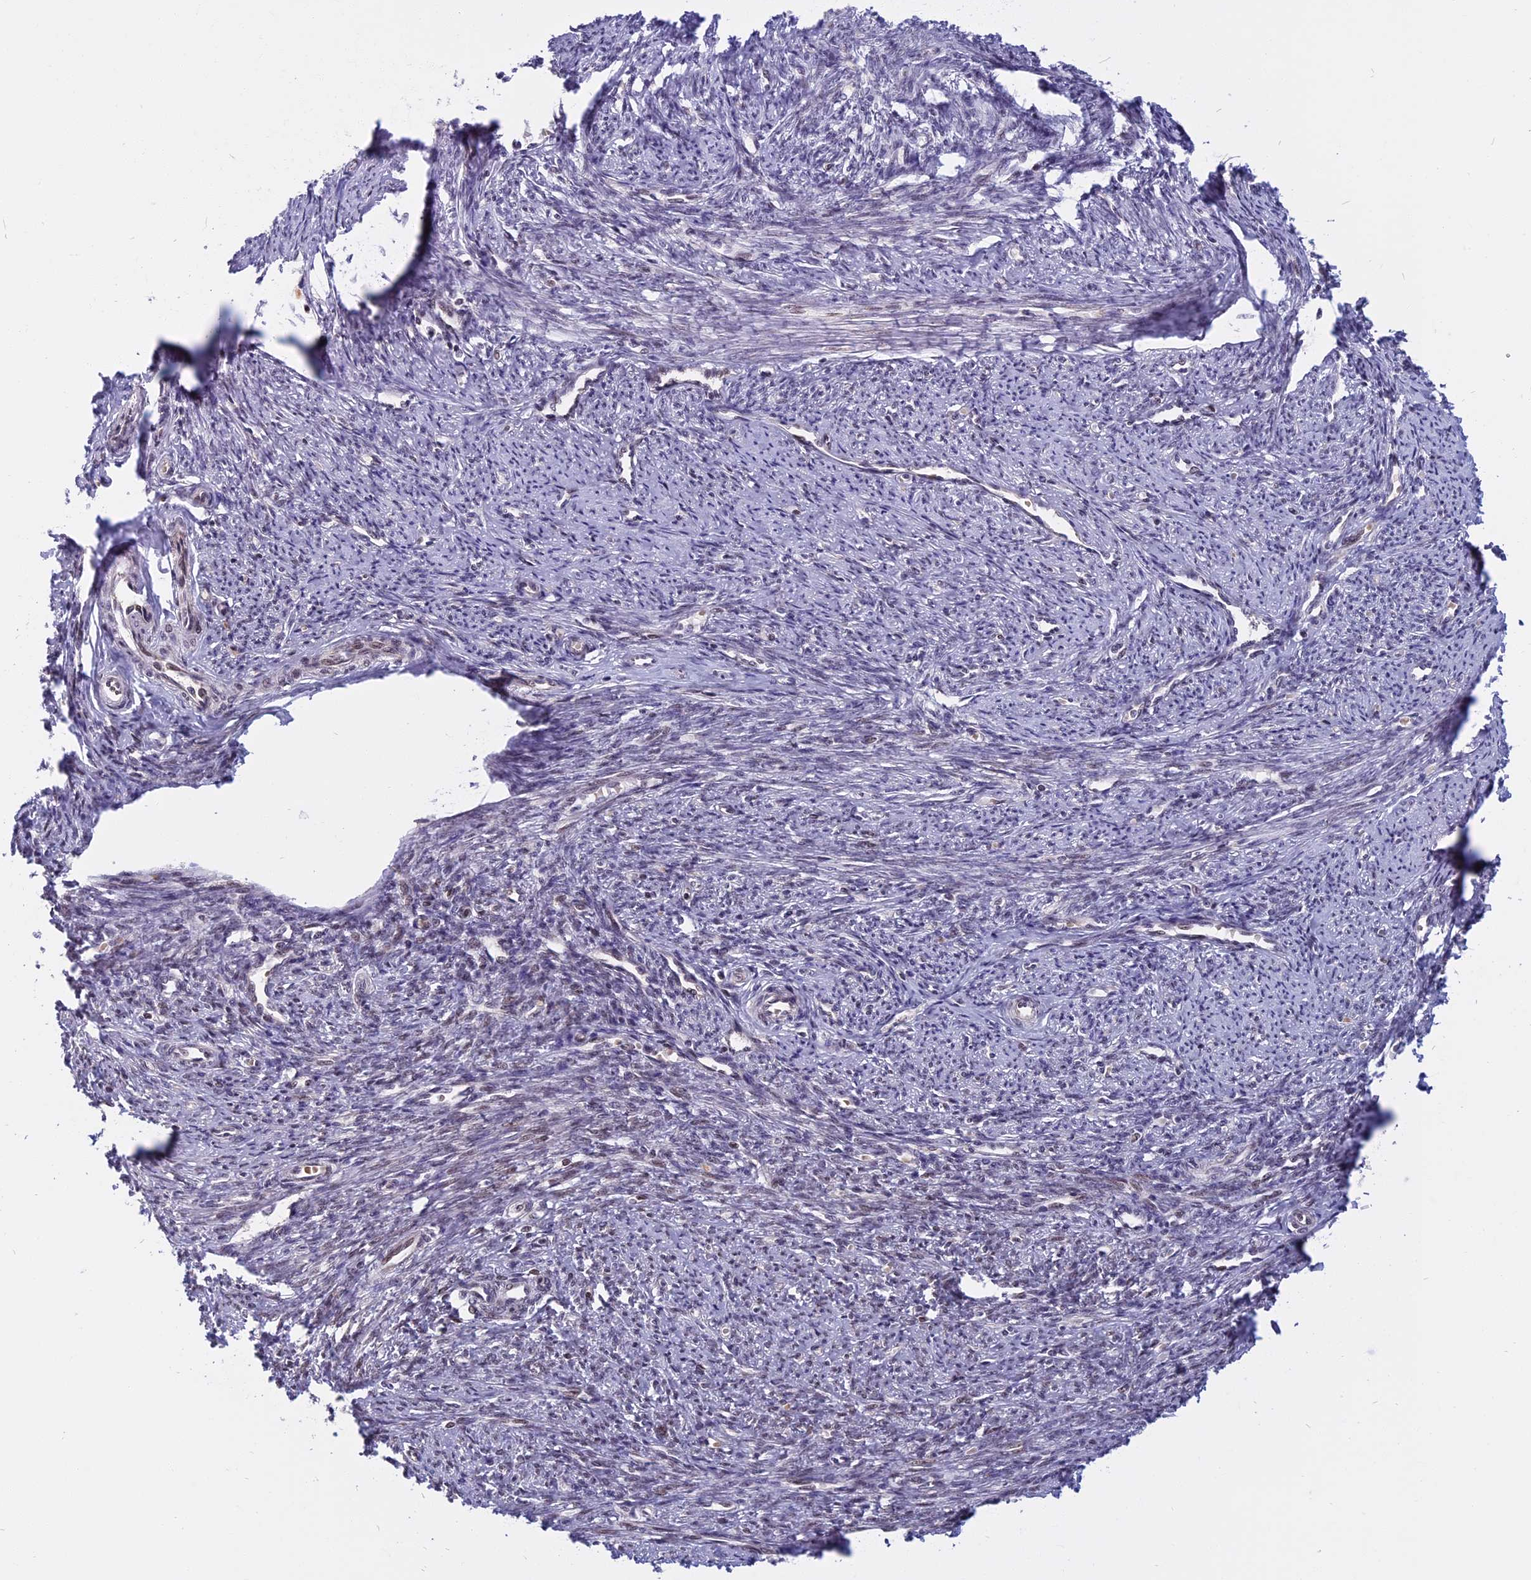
{"staining": {"intensity": "weak", "quantity": "25%-75%", "location": "nuclear"}, "tissue": "smooth muscle", "cell_type": "Smooth muscle cells", "image_type": "normal", "snomed": [{"axis": "morphology", "description": "Normal tissue, NOS"}, {"axis": "topography", "description": "Smooth muscle"}, {"axis": "topography", "description": "Uterus"}], "caption": "Immunohistochemical staining of normal smooth muscle reveals weak nuclear protein staining in about 25%-75% of smooth muscle cells.", "gene": "CCDC113", "patient": {"sex": "female", "age": 59}}